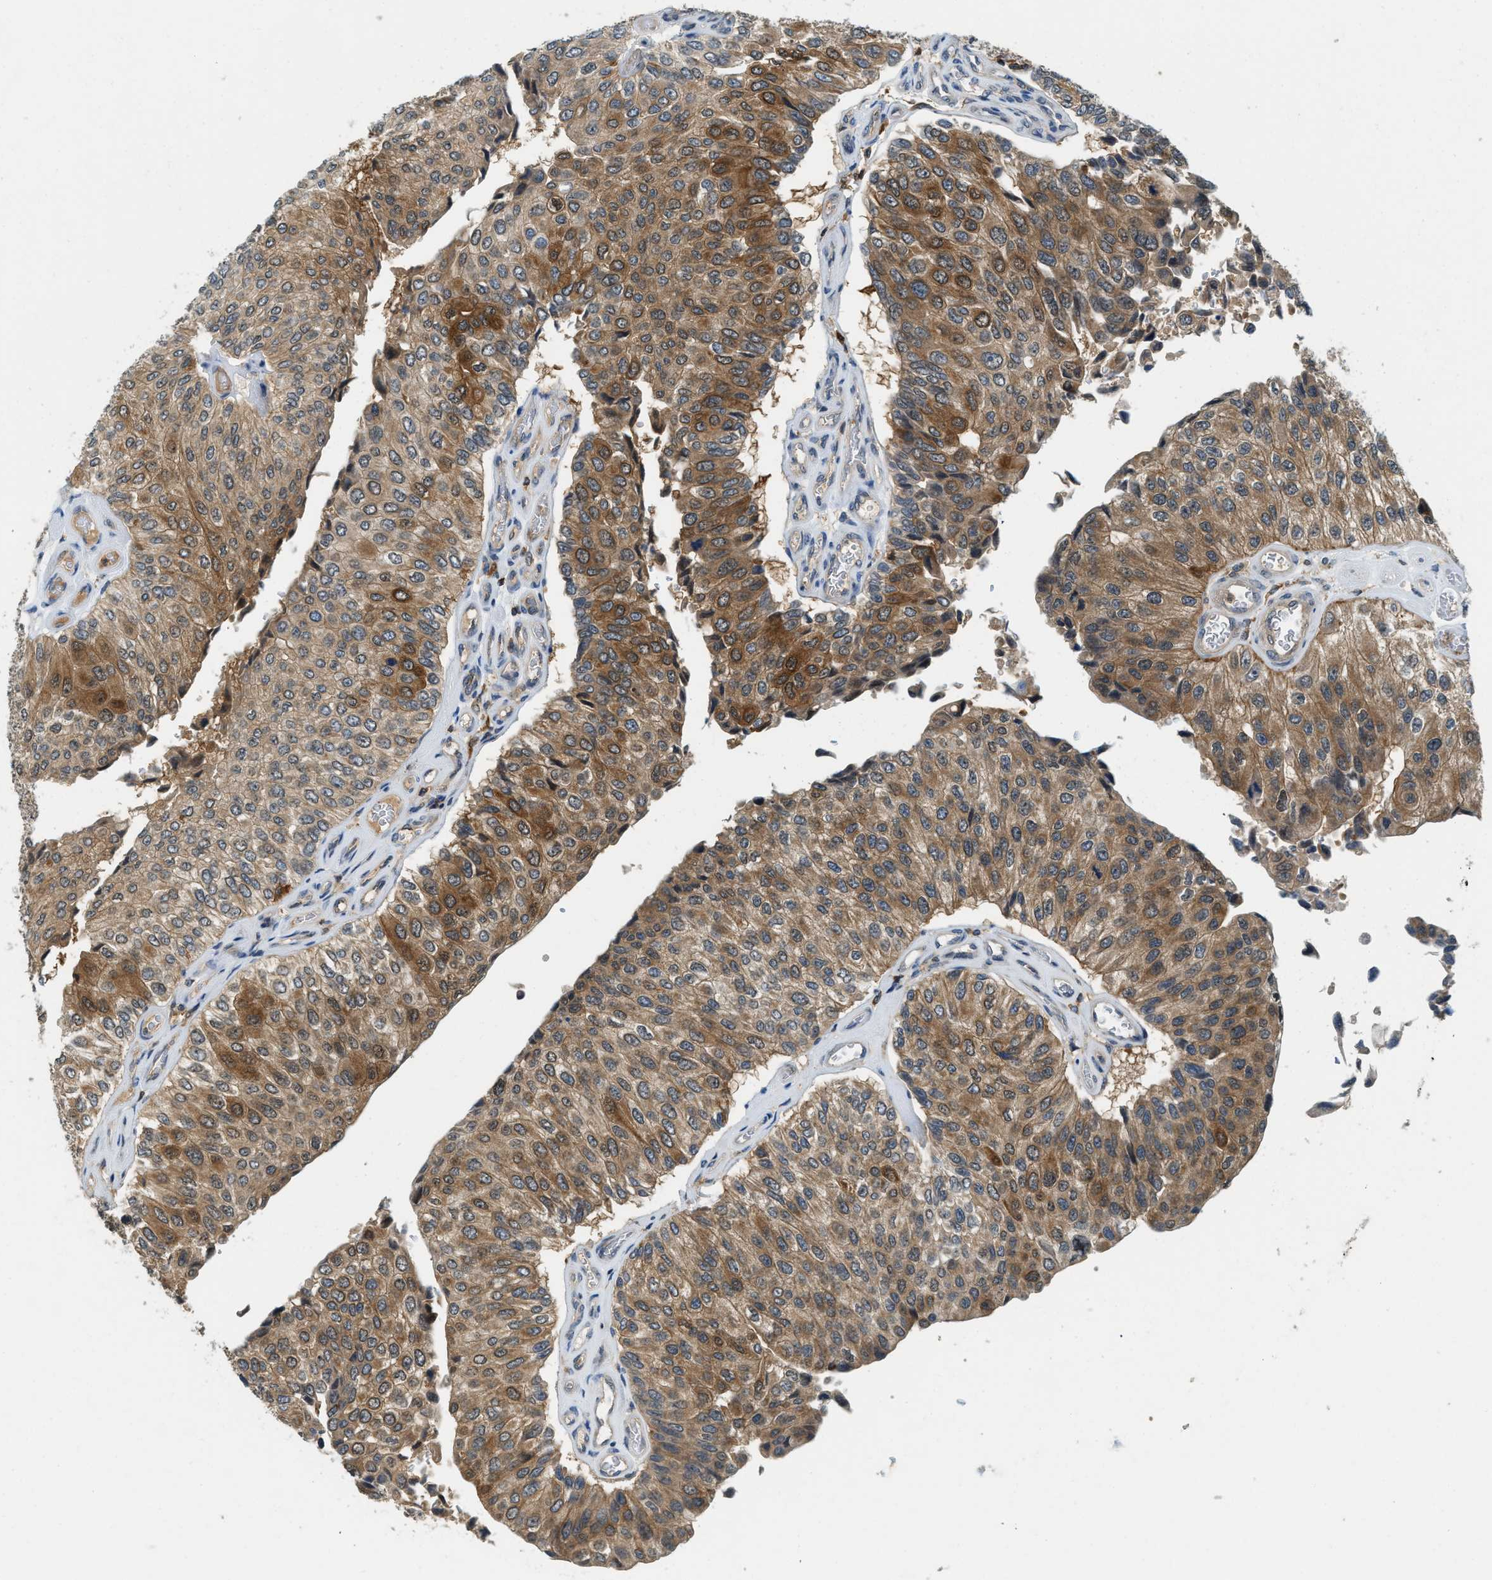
{"staining": {"intensity": "moderate", "quantity": ">75%", "location": "cytoplasmic/membranous,nuclear"}, "tissue": "urothelial cancer", "cell_type": "Tumor cells", "image_type": "cancer", "snomed": [{"axis": "morphology", "description": "Urothelial carcinoma, High grade"}, {"axis": "topography", "description": "Kidney"}, {"axis": "topography", "description": "Urinary bladder"}], "caption": "This is an image of immunohistochemistry staining of urothelial carcinoma (high-grade), which shows moderate expression in the cytoplasmic/membranous and nuclear of tumor cells.", "gene": "GMPPB", "patient": {"sex": "male", "age": 77}}